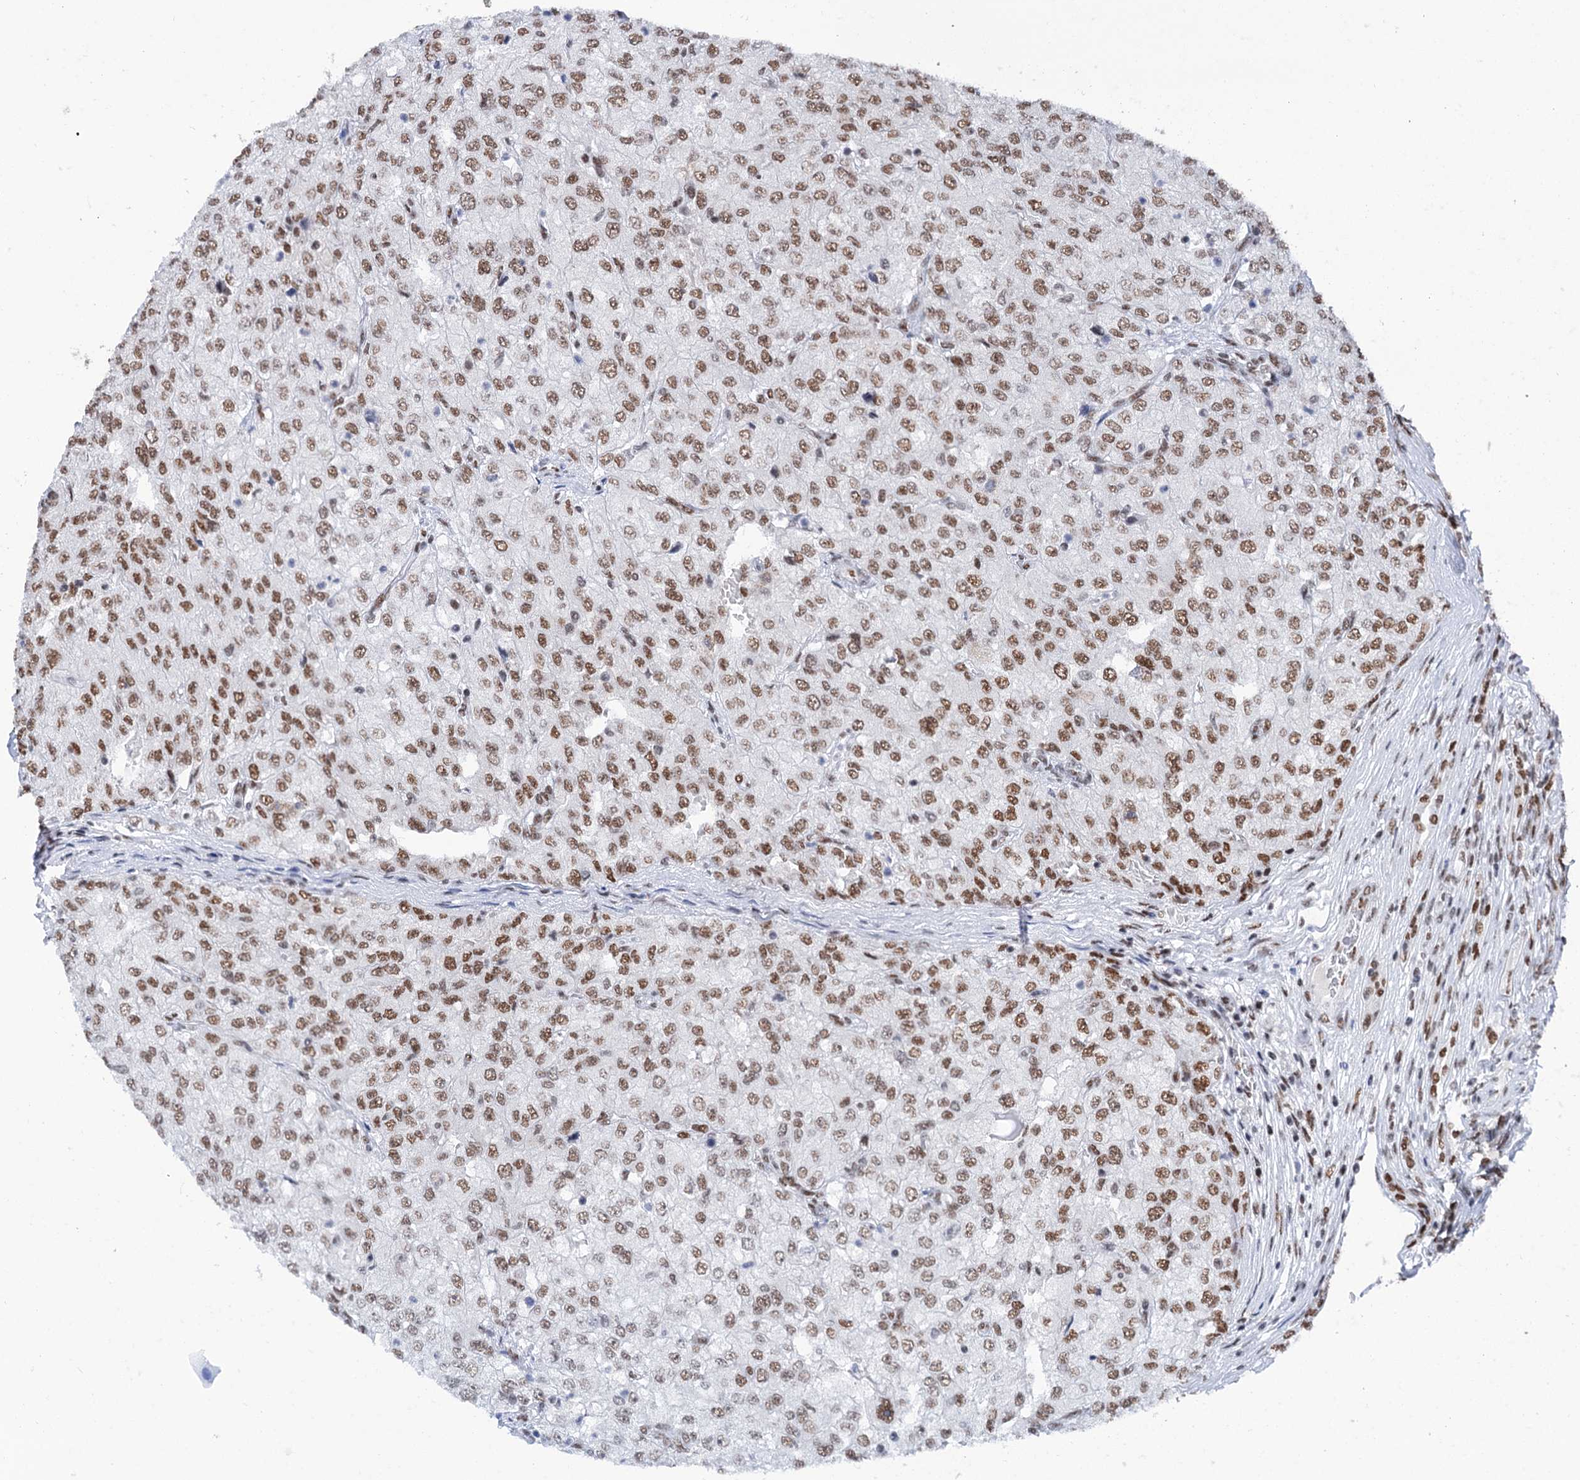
{"staining": {"intensity": "moderate", "quantity": ">75%", "location": "nuclear"}, "tissue": "renal cancer", "cell_type": "Tumor cells", "image_type": "cancer", "snomed": [{"axis": "morphology", "description": "Adenocarcinoma, NOS"}, {"axis": "topography", "description": "Kidney"}], "caption": "Tumor cells display medium levels of moderate nuclear expression in about >75% of cells in adenocarcinoma (renal). The protein of interest is shown in brown color, while the nuclei are stained blue.", "gene": "MATR3", "patient": {"sex": "female", "age": 54}}